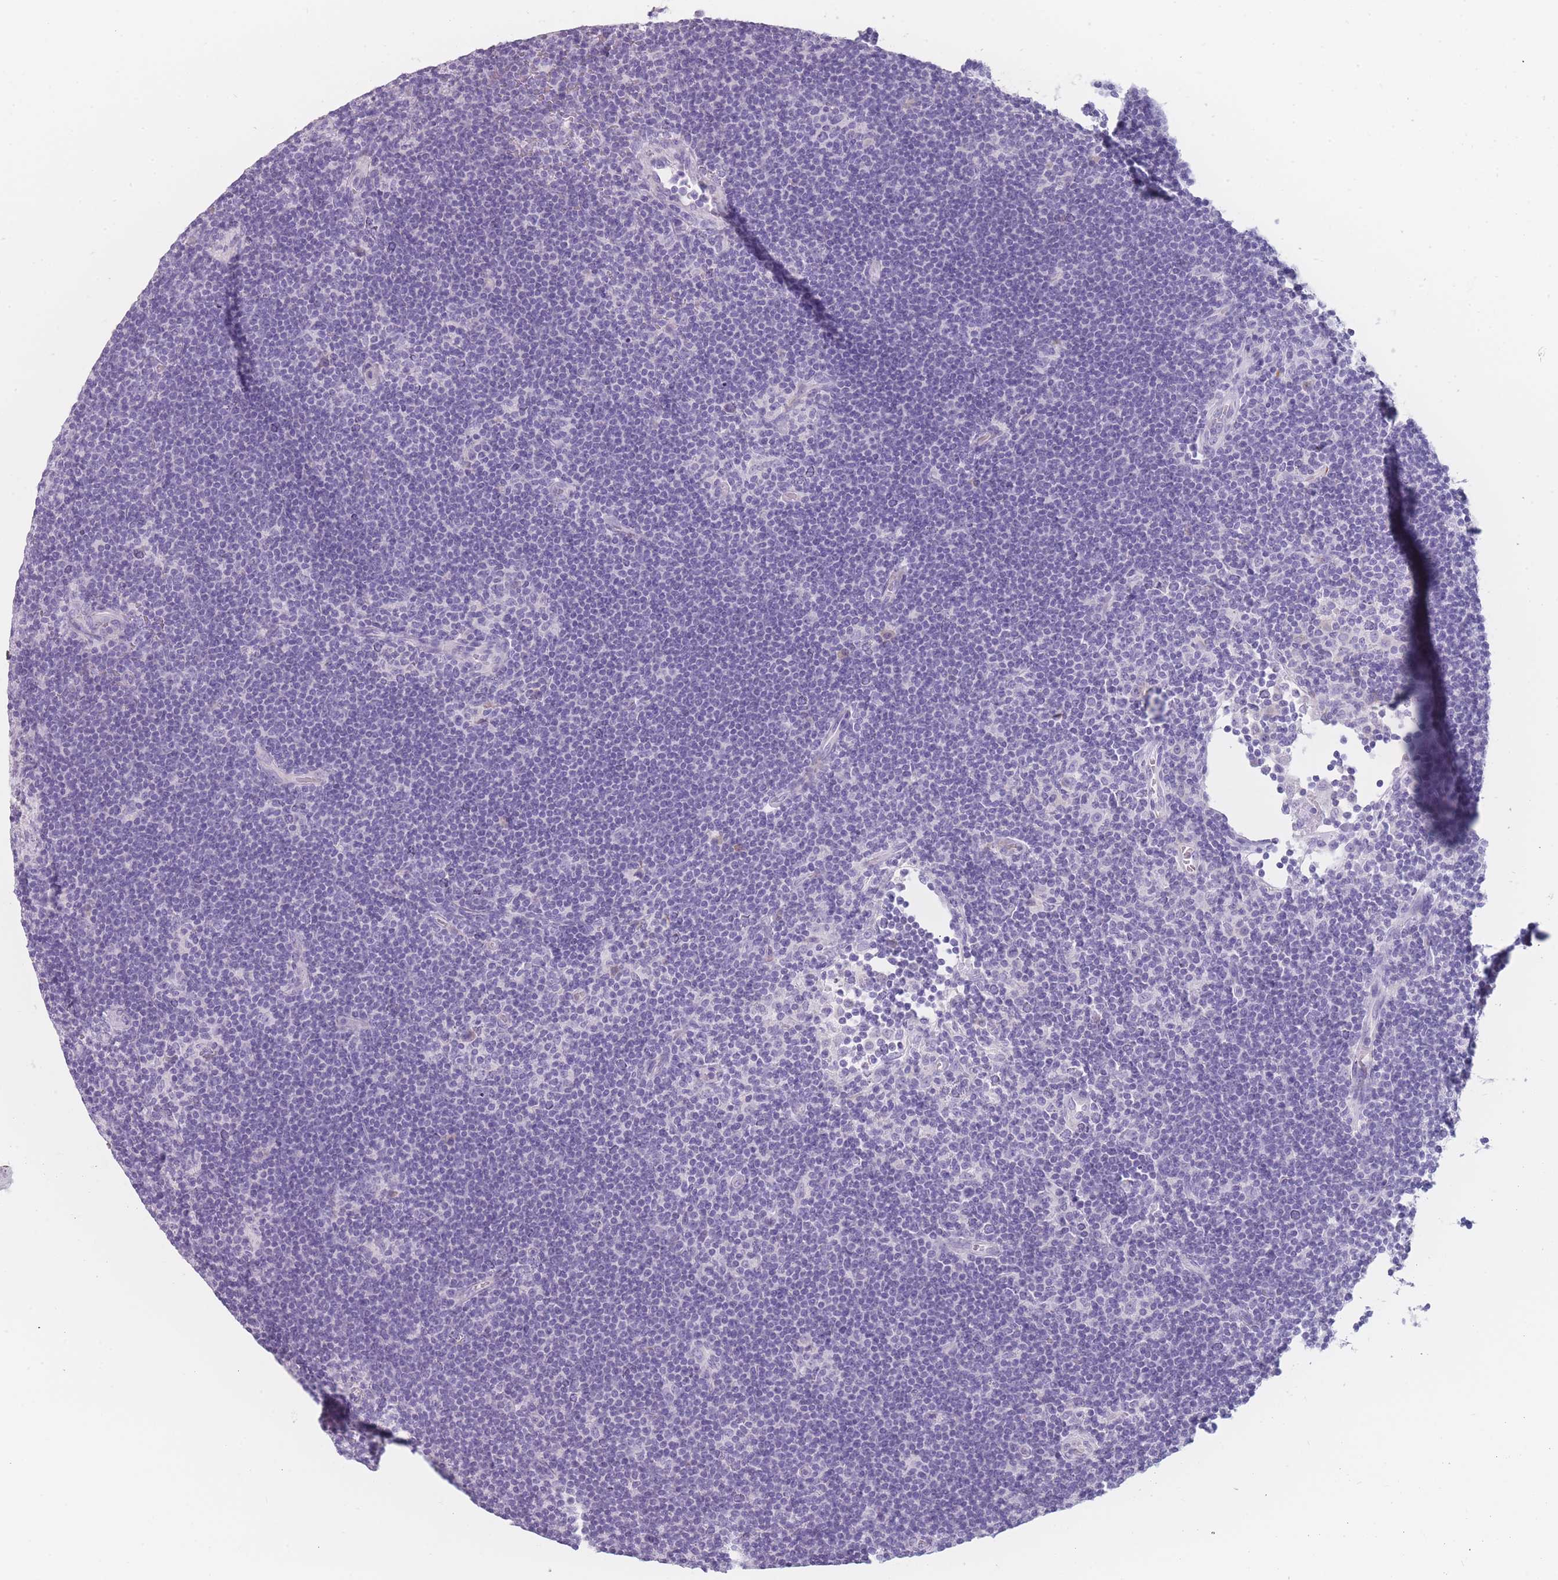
{"staining": {"intensity": "negative", "quantity": "none", "location": "none"}, "tissue": "lymphoma", "cell_type": "Tumor cells", "image_type": "cancer", "snomed": [{"axis": "morphology", "description": "Hodgkin's disease, NOS"}, {"axis": "topography", "description": "Lymph node"}], "caption": "DAB immunohistochemical staining of Hodgkin's disease displays no significant staining in tumor cells.", "gene": "PPFIA3", "patient": {"sex": "female", "age": 57}}